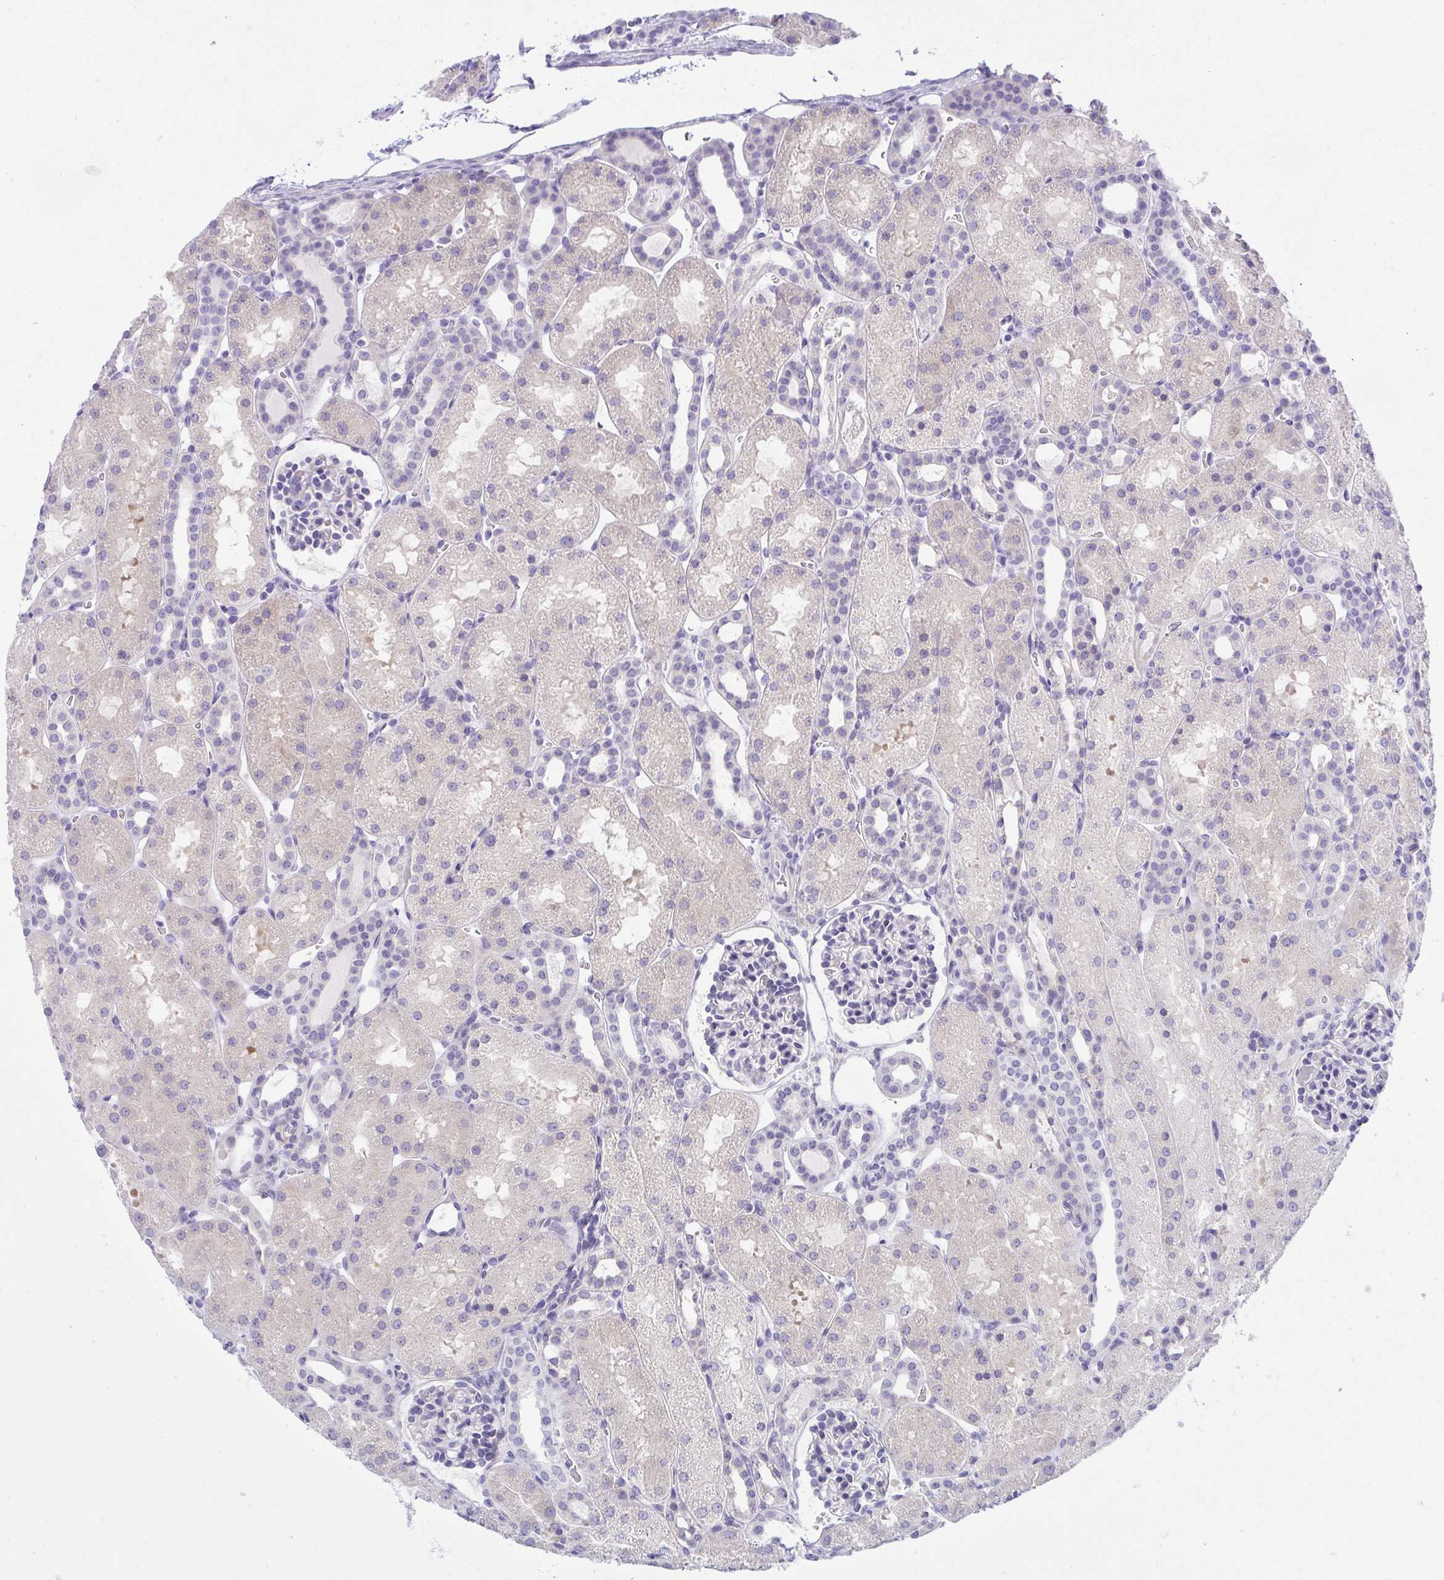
{"staining": {"intensity": "negative", "quantity": "none", "location": "none"}, "tissue": "kidney", "cell_type": "Cells in glomeruli", "image_type": "normal", "snomed": [{"axis": "morphology", "description": "Normal tissue, NOS"}, {"axis": "topography", "description": "Kidney"}], "caption": "The image shows no significant expression in cells in glomeruli of kidney. Nuclei are stained in blue.", "gene": "FASLG", "patient": {"sex": "male", "age": 2}}